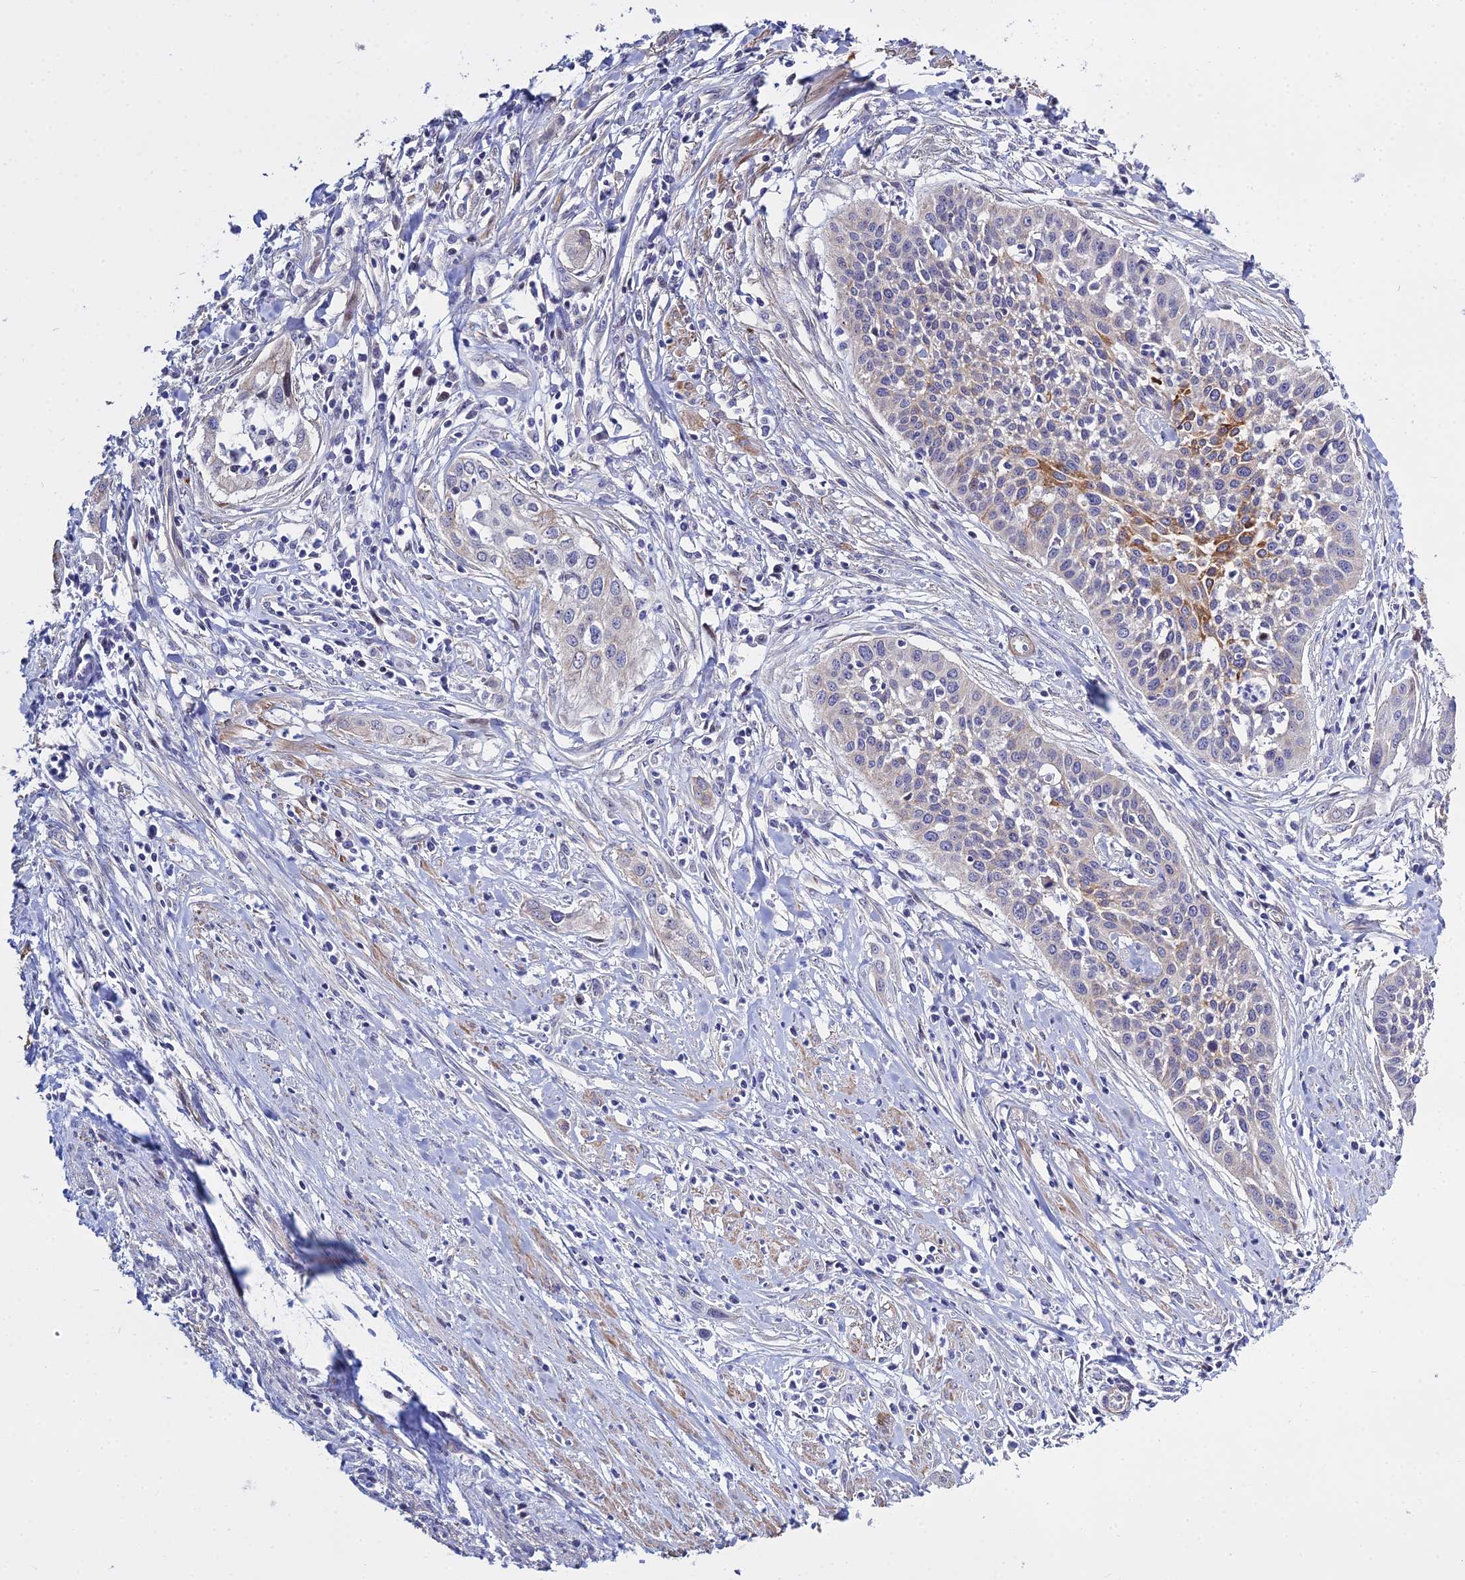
{"staining": {"intensity": "moderate", "quantity": "<25%", "location": "cytoplasmic/membranous"}, "tissue": "cervical cancer", "cell_type": "Tumor cells", "image_type": "cancer", "snomed": [{"axis": "morphology", "description": "Squamous cell carcinoma, NOS"}, {"axis": "topography", "description": "Cervix"}], "caption": "A photomicrograph showing moderate cytoplasmic/membranous staining in about <25% of tumor cells in cervical squamous cell carcinoma, as visualized by brown immunohistochemical staining.", "gene": "LZTS2", "patient": {"sex": "female", "age": 34}}